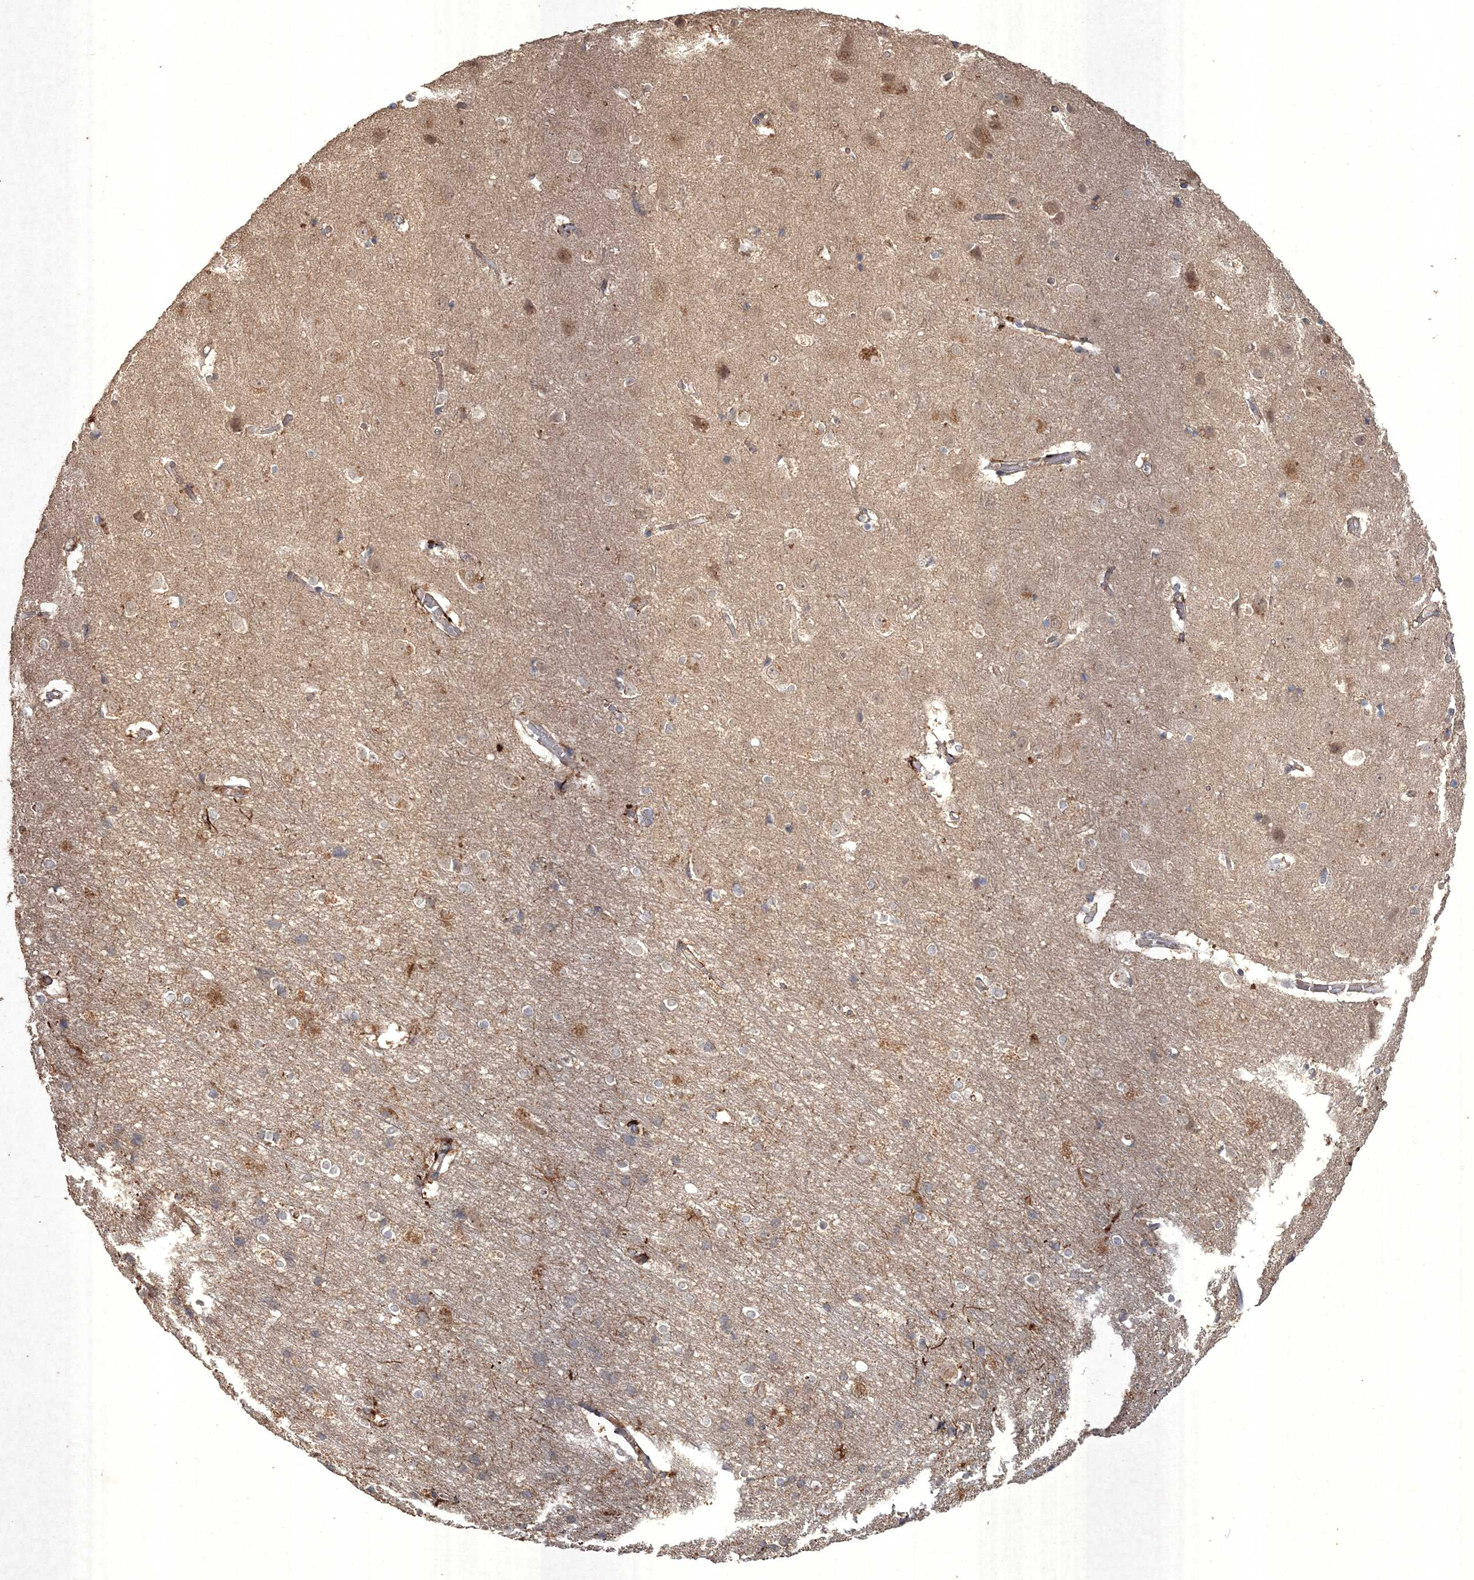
{"staining": {"intensity": "moderate", "quantity": ">75%", "location": "cytoplasmic/membranous"}, "tissue": "cerebral cortex", "cell_type": "Endothelial cells", "image_type": "normal", "snomed": [{"axis": "morphology", "description": "Normal tissue, NOS"}, {"axis": "topography", "description": "Cerebral cortex"}], "caption": "Cerebral cortex stained with DAB immunohistochemistry shows medium levels of moderate cytoplasmic/membranous expression in approximately >75% of endothelial cells. The staining is performed using DAB brown chromogen to label protein expression. The nuclei are counter-stained blue using hematoxylin.", "gene": "SPRY1", "patient": {"sex": "male", "age": 54}}